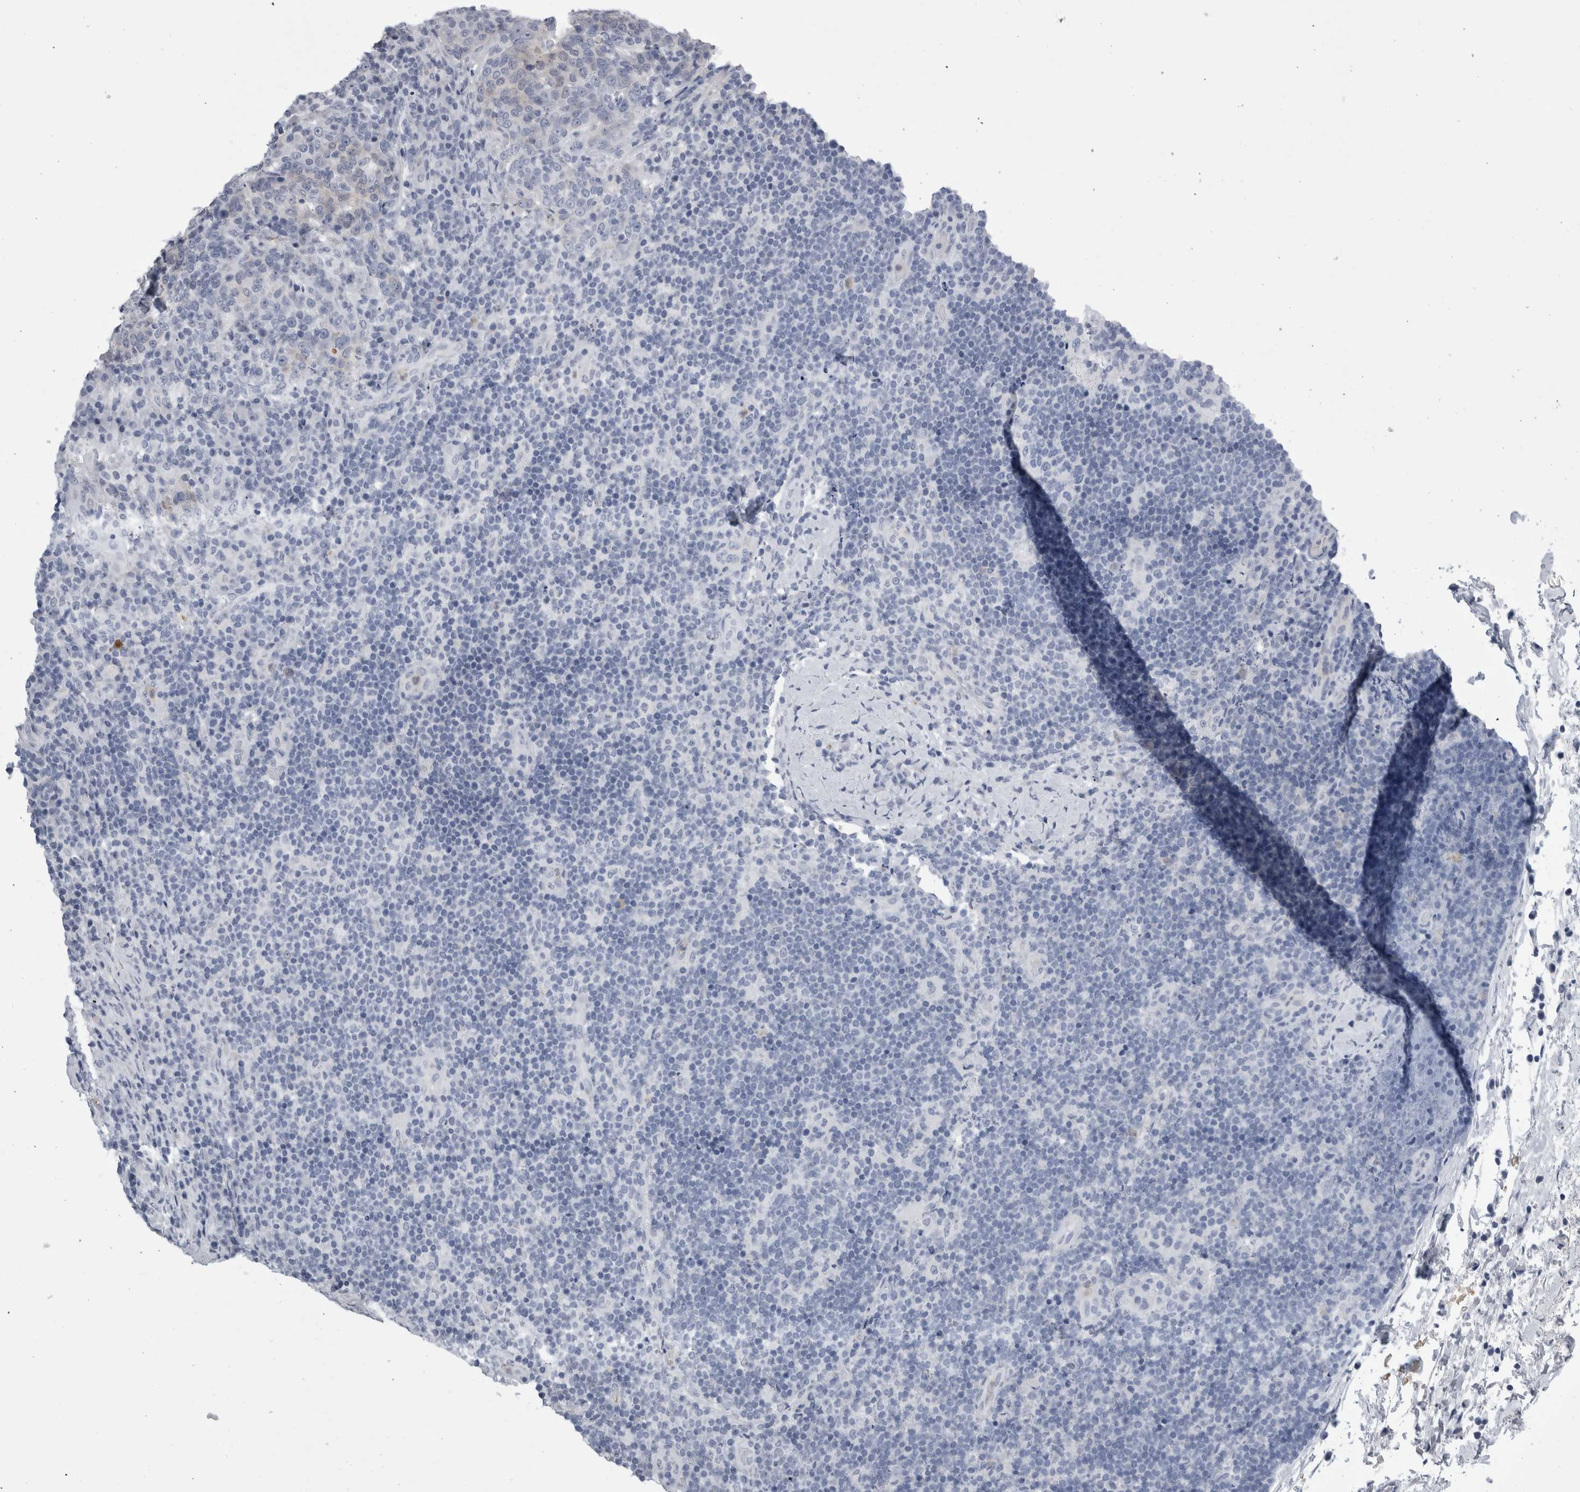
{"staining": {"intensity": "negative", "quantity": "none", "location": "none"}, "tissue": "head and neck cancer", "cell_type": "Tumor cells", "image_type": "cancer", "snomed": [{"axis": "morphology", "description": "Squamous cell carcinoma, NOS"}, {"axis": "morphology", "description": "Squamous cell carcinoma, metastatic, NOS"}, {"axis": "topography", "description": "Lymph node"}, {"axis": "topography", "description": "Head-Neck"}], "caption": "This is an immunohistochemistry (IHC) histopathology image of head and neck metastatic squamous cell carcinoma. There is no staining in tumor cells.", "gene": "ALDH8A1", "patient": {"sex": "male", "age": 62}}